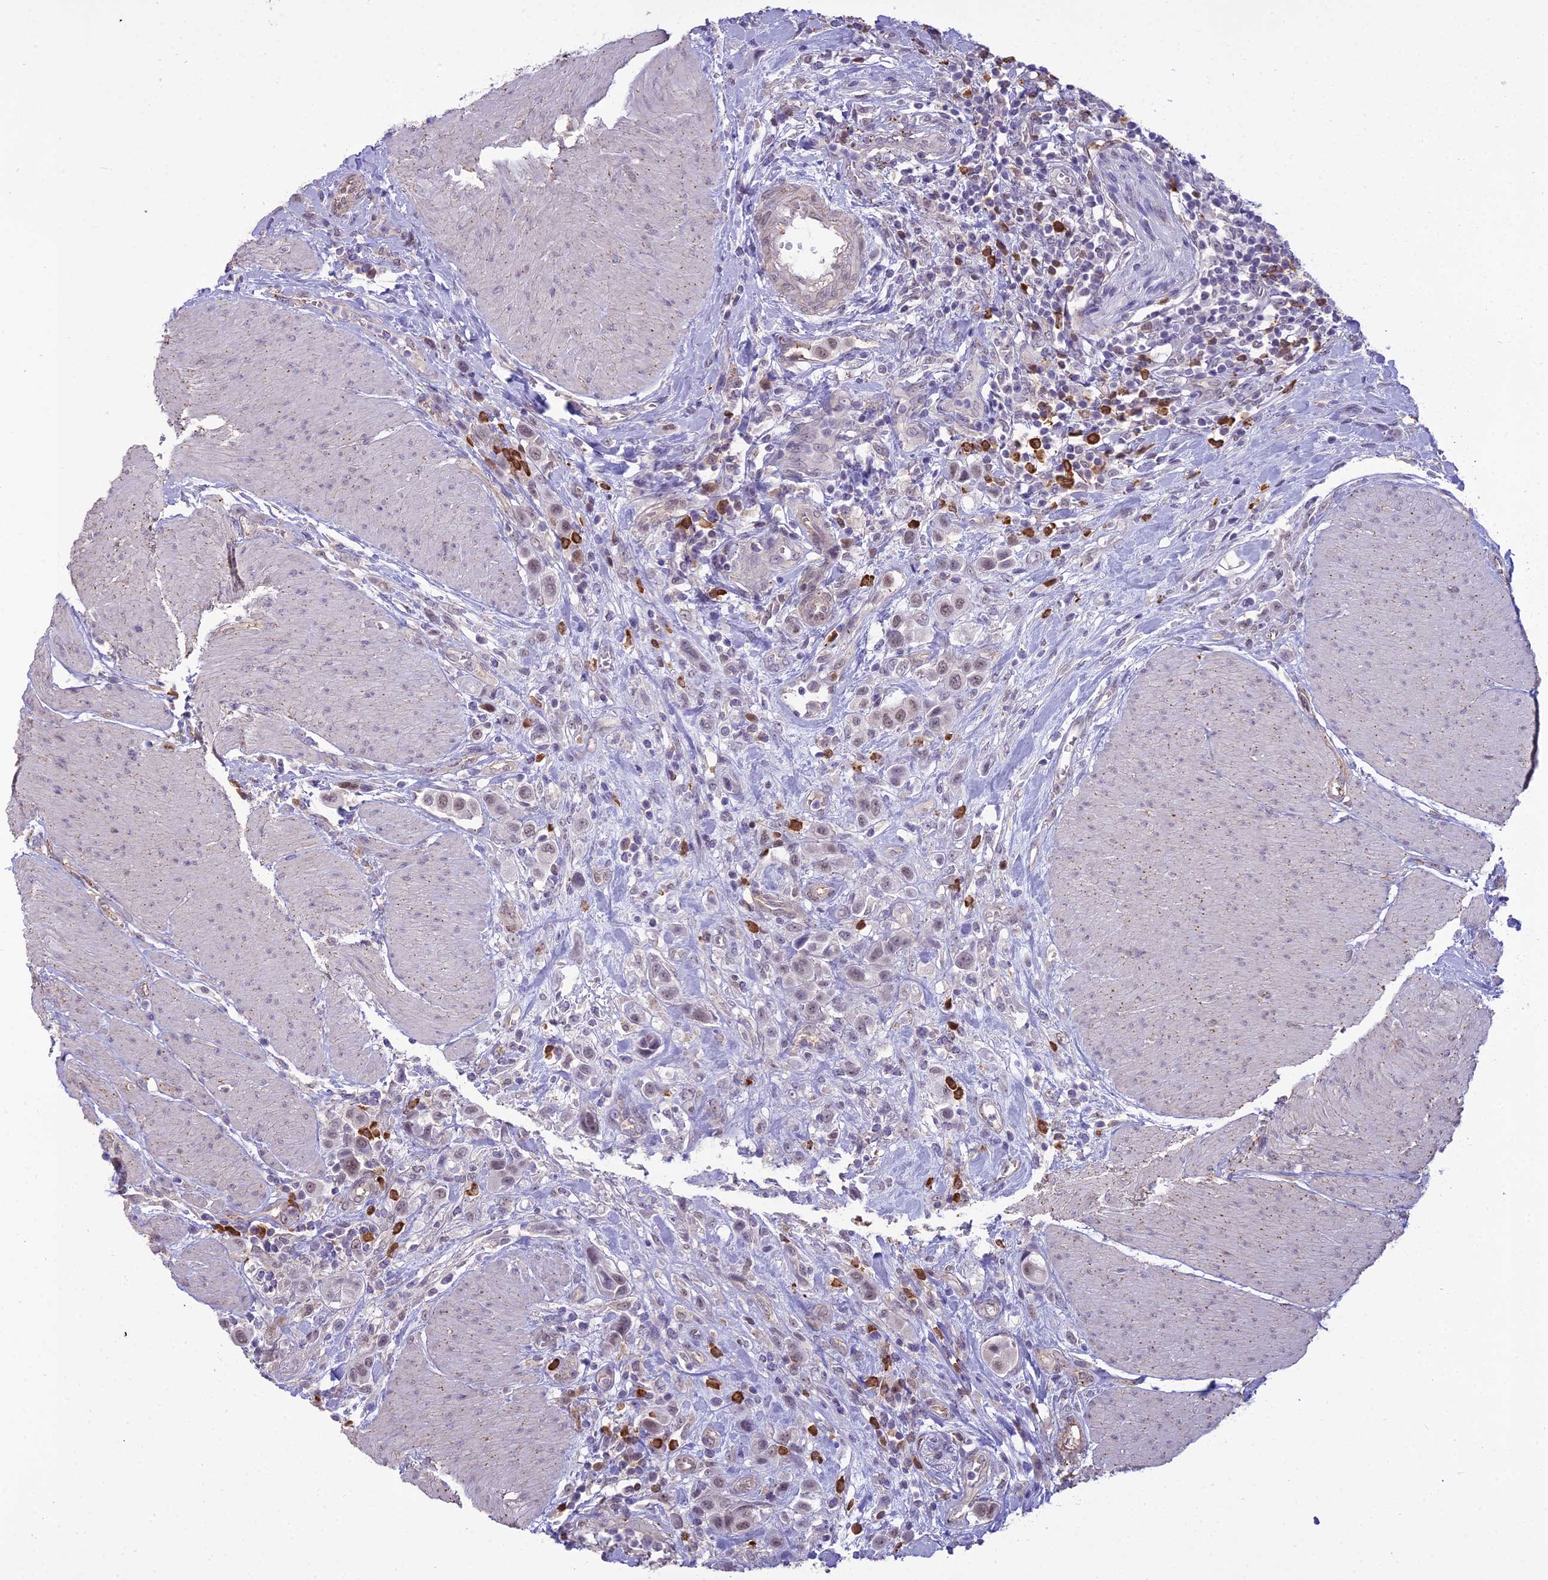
{"staining": {"intensity": "weak", "quantity": ">75%", "location": "nuclear"}, "tissue": "urothelial cancer", "cell_type": "Tumor cells", "image_type": "cancer", "snomed": [{"axis": "morphology", "description": "Urothelial carcinoma, High grade"}, {"axis": "topography", "description": "Urinary bladder"}], "caption": "This micrograph demonstrates IHC staining of human urothelial cancer, with low weak nuclear positivity in approximately >75% of tumor cells.", "gene": "BLNK", "patient": {"sex": "male", "age": 50}}